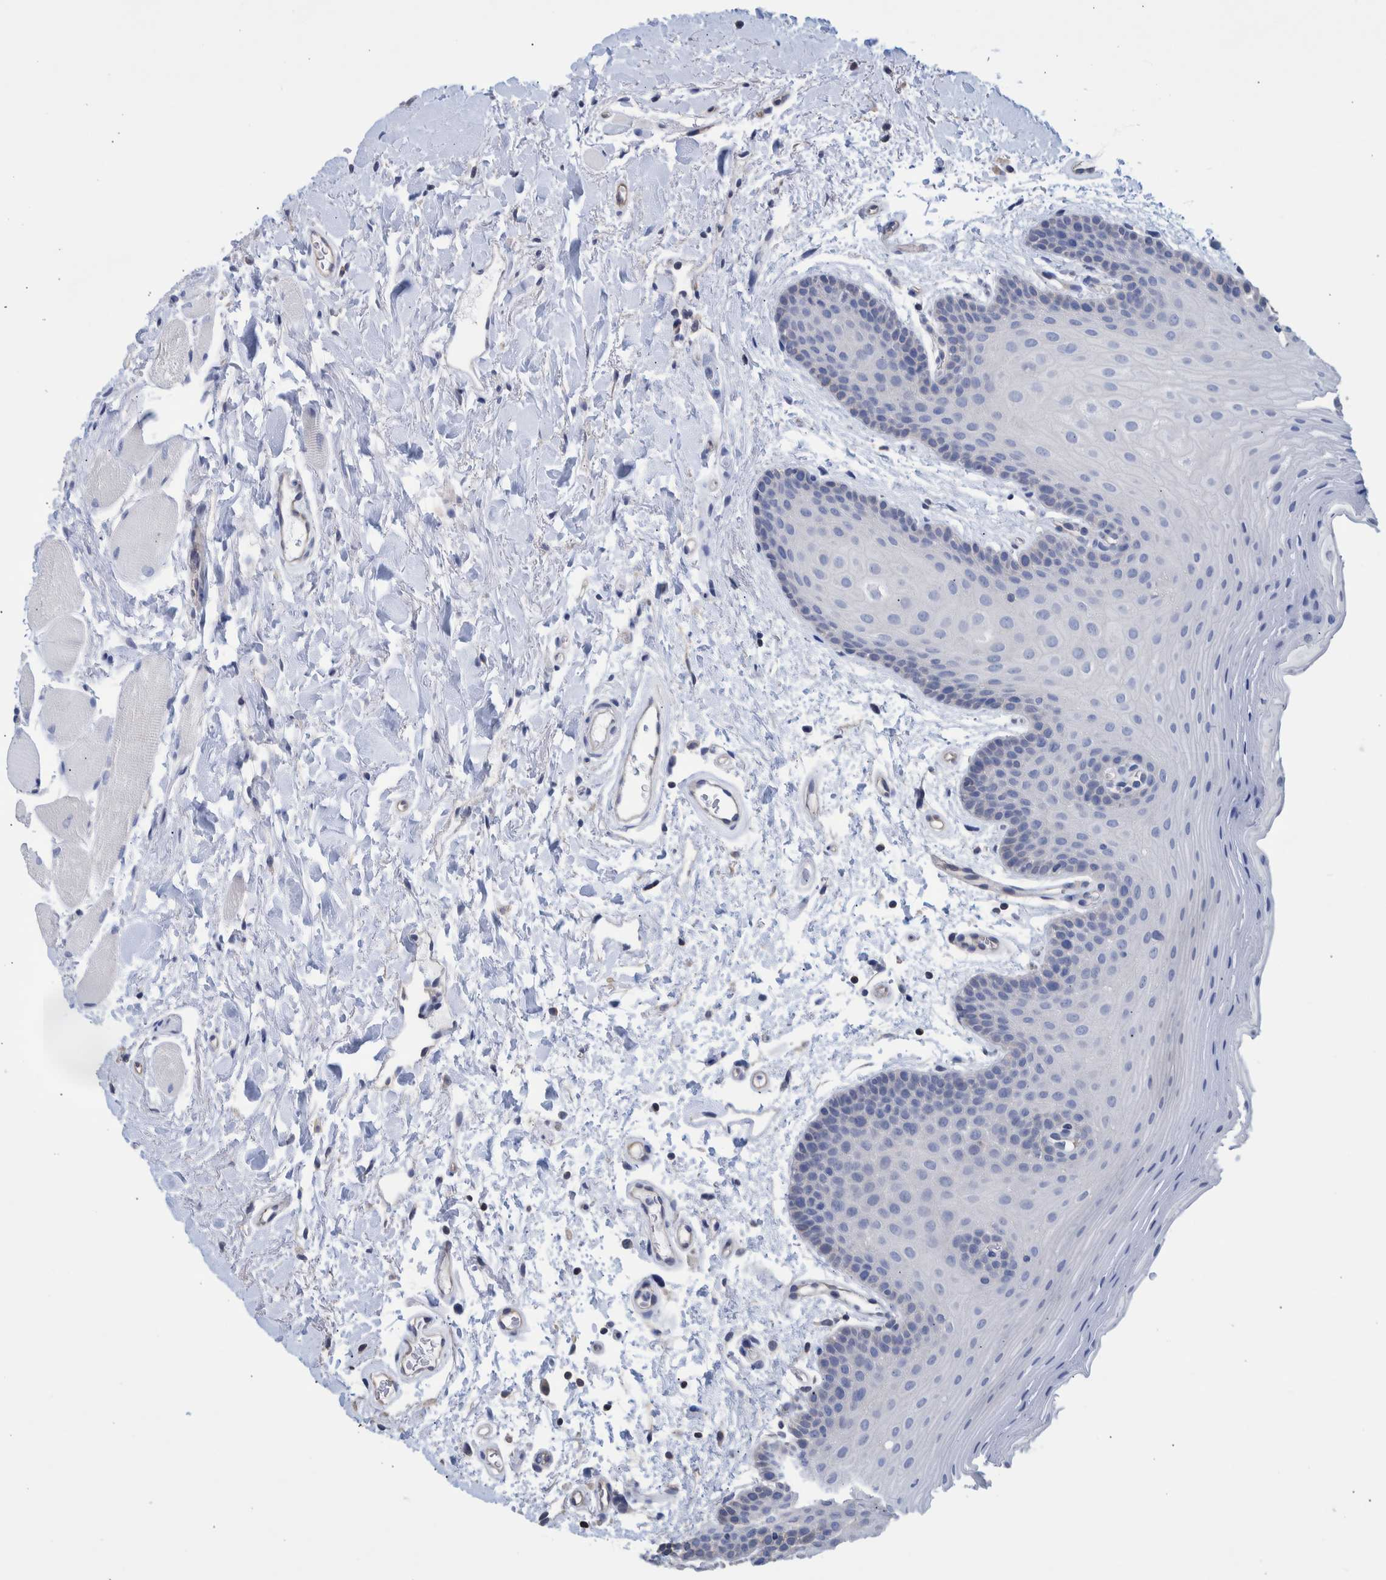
{"staining": {"intensity": "negative", "quantity": "none", "location": "none"}, "tissue": "oral mucosa", "cell_type": "Squamous epithelial cells", "image_type": "normal", "snomed": [{"axis": "morphology", "description": "Normal tissue, NOS"}, {"axis": "topography", "description": "Oral tissue"}], "caption": "IHC micrograph of unremarkable oral mucosa: oral mucosa stained with DAB exhibits no significant protein expression in squamous epithelial cells.", "gene": "PPP3CC", "patient": {"sex": "male", "age": 62}}